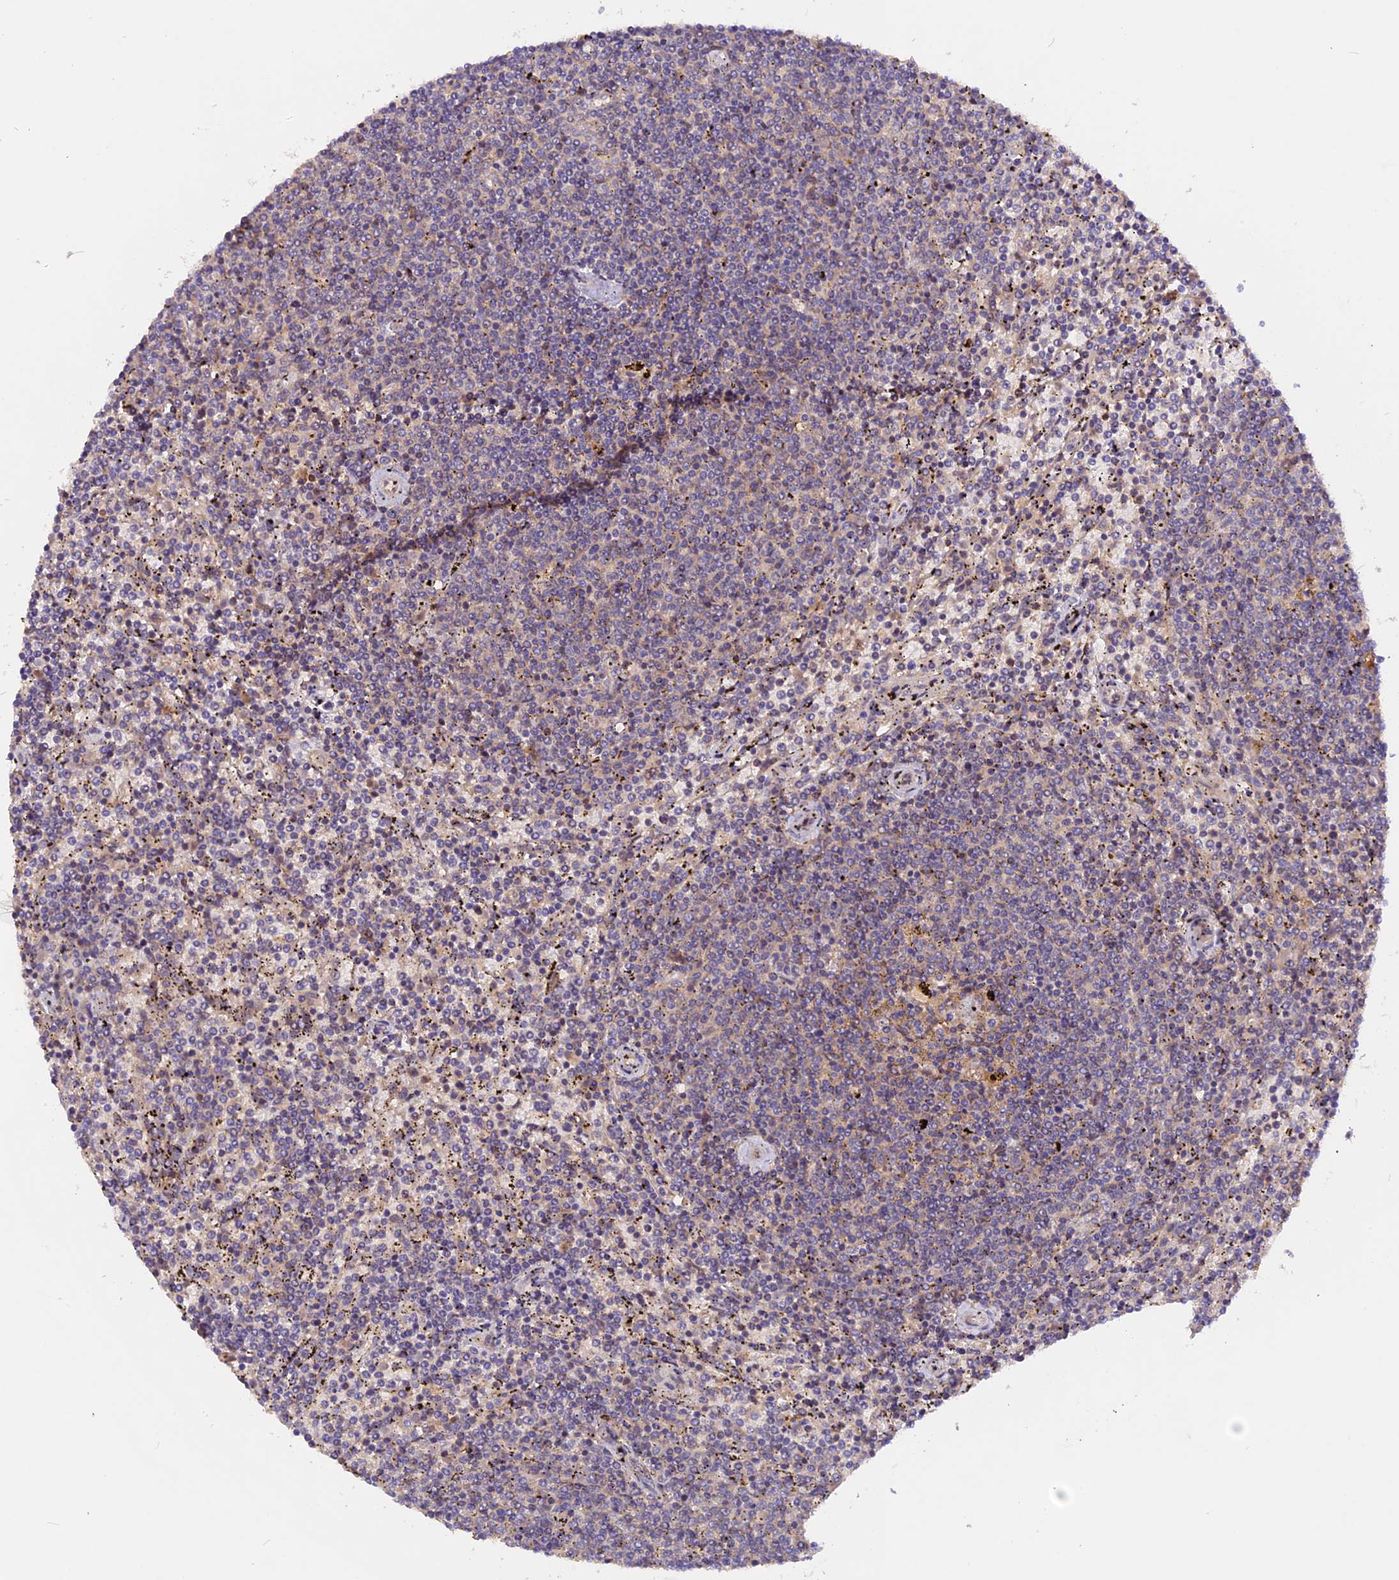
{"staining": {"intensity": "negative", "quantity": "none", "location": "none"}, "tissue": "lymphoma", "cell_type": "Tumor cells", "image_type": "cancer", "snomed": [{"axis": "morphology", "description": "Malignant lymphoma, non-Hodgkin's type, Low grade"}, {"axis": "topography", "description": "Spleen"}], "caption": "A micrograph of human lymphoma is negative for staining in tumor cells.", "gene": "MARK4", "patient": {"sex": "female", "age": 50}}